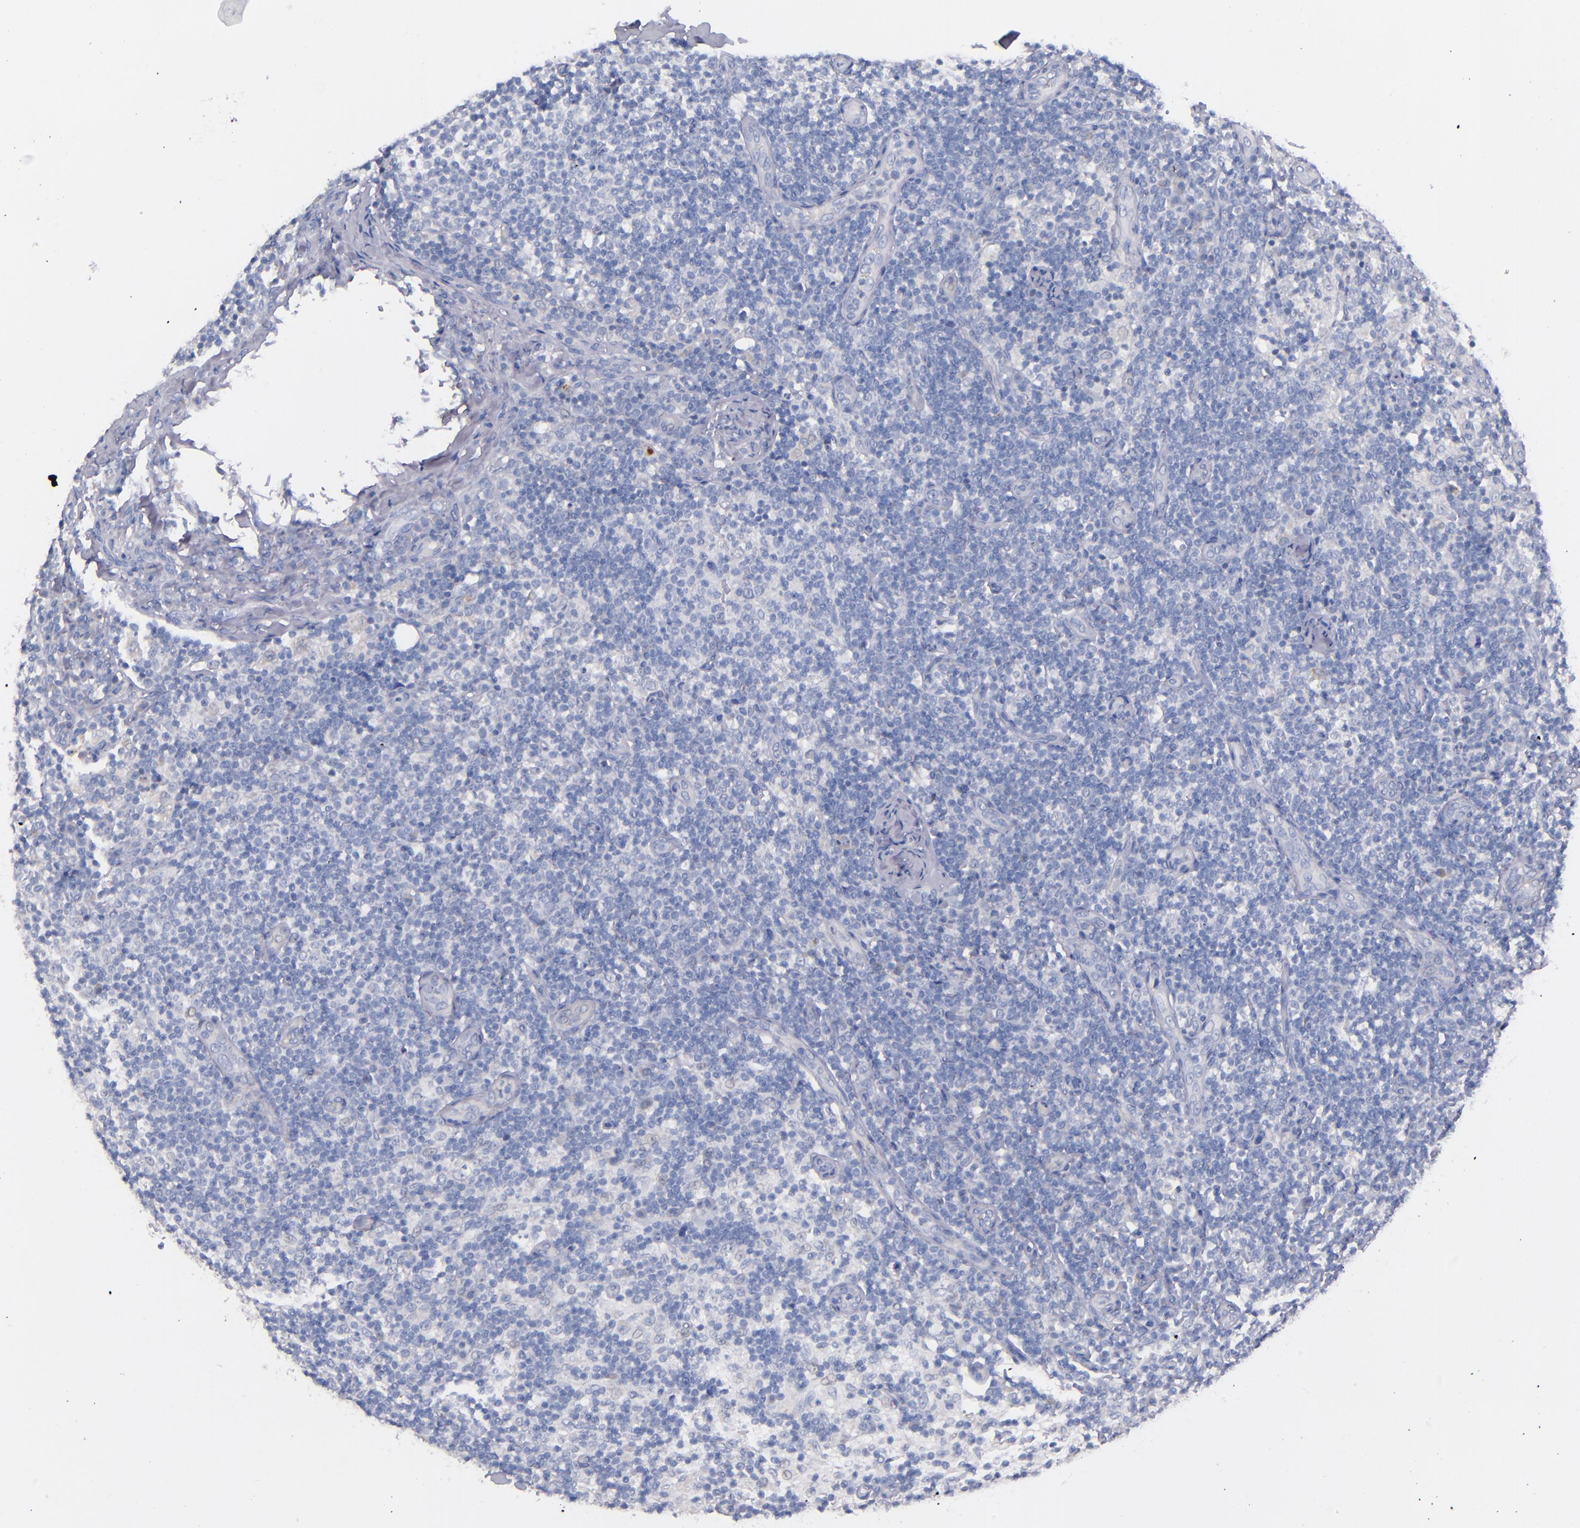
{"staining": {"intensity": "negative", "quantity": "none", "location": "none"}, "tissue": "lymph node", "cell_type": "Germinal center cells", "image_type": "normal", "snomed": [{"axis": "morphology", "description": "Normal tissue, NOS"}, {"axis": "morphology", "description": "Inflammation, NOS"}, {"axis": "topography", "description": "Lymph node"}], "caption": "IHC photomicrograph of benign lymph node: lymph node stained with DAB (3,3'-diaminobenzidine) exhibits no significant protein positivity in germinal center cells.", "gene": "CNTNAP2", "patient": {"sex": "male", "age": 46}}